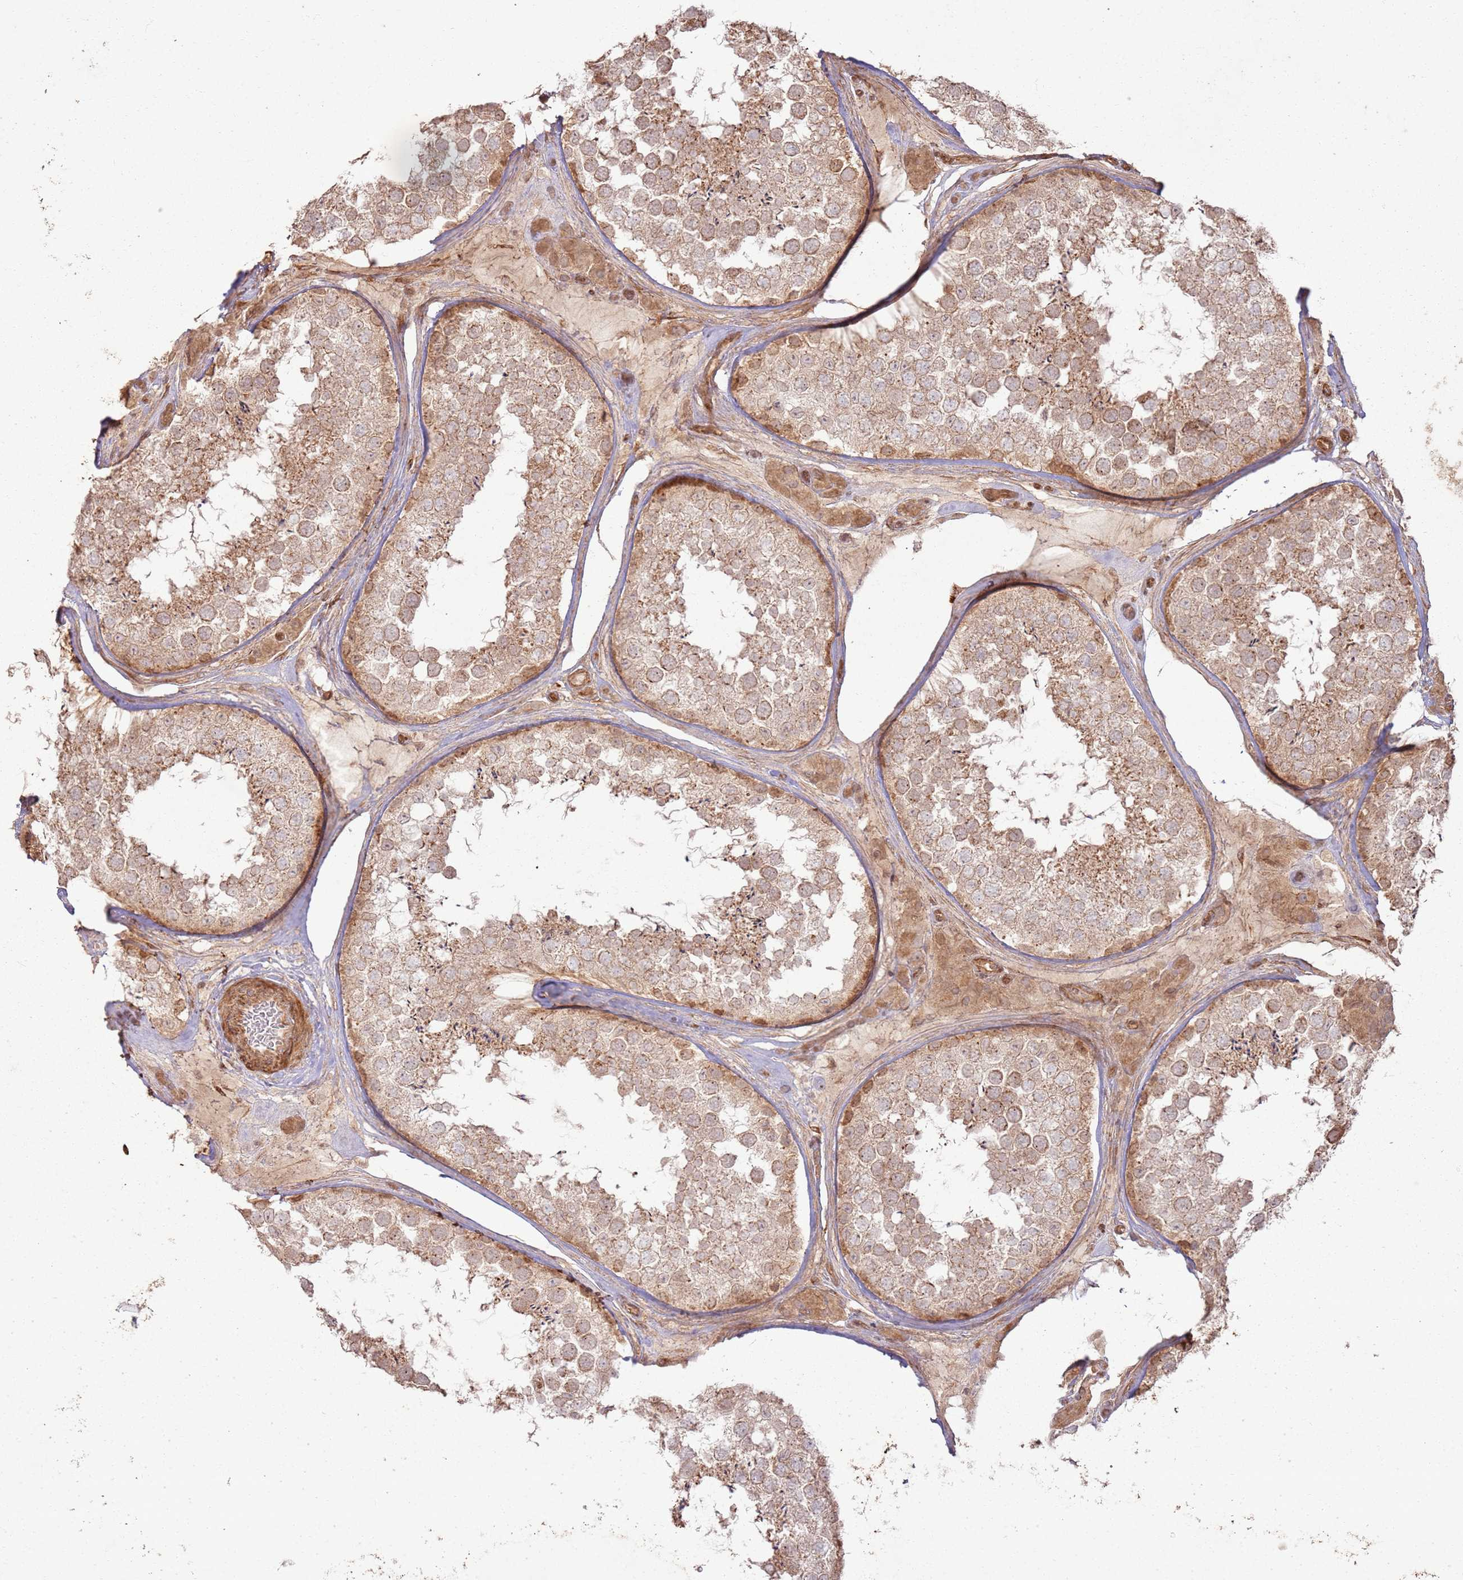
{"staining": {"intensity": "moderate", "quantity": ">75%", "location": "cytoplasmic/membranous,nuclear"}, "tissue": "testis", "cell_type": "Cells in seminiferous ducts", "image_type": "normal", "snomed": [{"axis": "morphology", "description": "Normal tissue, NOS"}, {"axis": "topography", "description": "Testis"}], "caption": "Moderate cytoplasmic/membranous,nuclear protein positivity is appreciated in about >75% of cells in seminiferous ducts in testis. The protein of interest is stained brown, and the nuclei are stained in blue (DAB (3,3'-diaminobenzidine) IHC with brightfield microscopy, high magnification).", "gene": "ZNF623", "patient": {"sex": "male", "age": 46}}